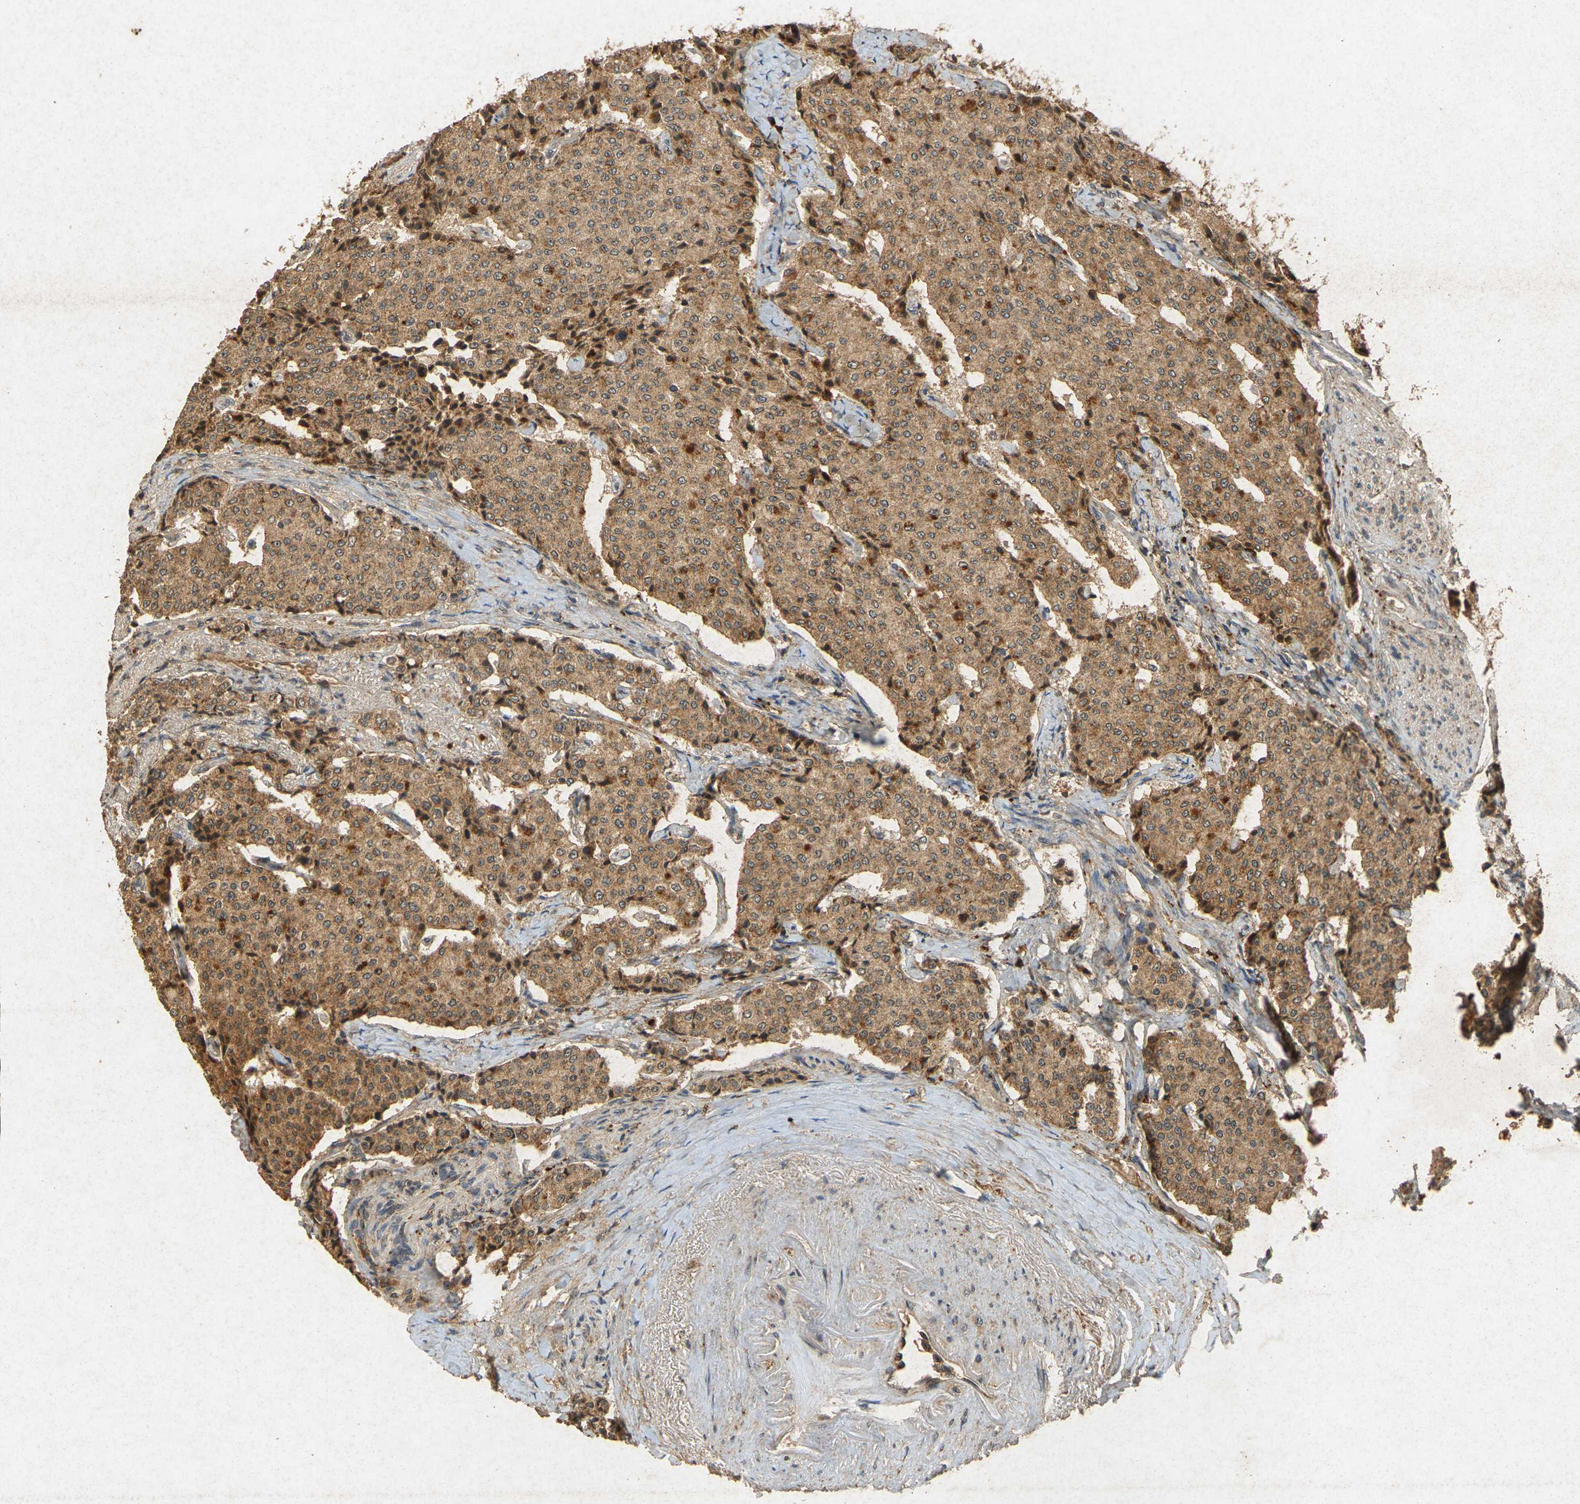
{"staining": {"intensity": "moderate", "quantity": ">75%", "location": "cytoplasmic/membranous"}, "tissue": "carcinoid", "cell_type": "Tumor cells", "image_type": "cancer", "snomed": [{"axis": "morphology", "description": "Carcinoid, malignant, NOS"}, {"axis": "topography", "description": "Colon"}], "caption": "Carcinoid stained with a brown dye exhibits moderate cytoplasmic/membranous positive positivity in about >75% of tumor cells.", "gene": "ERN1", "patient": {"sex": "female", "age": 61}}